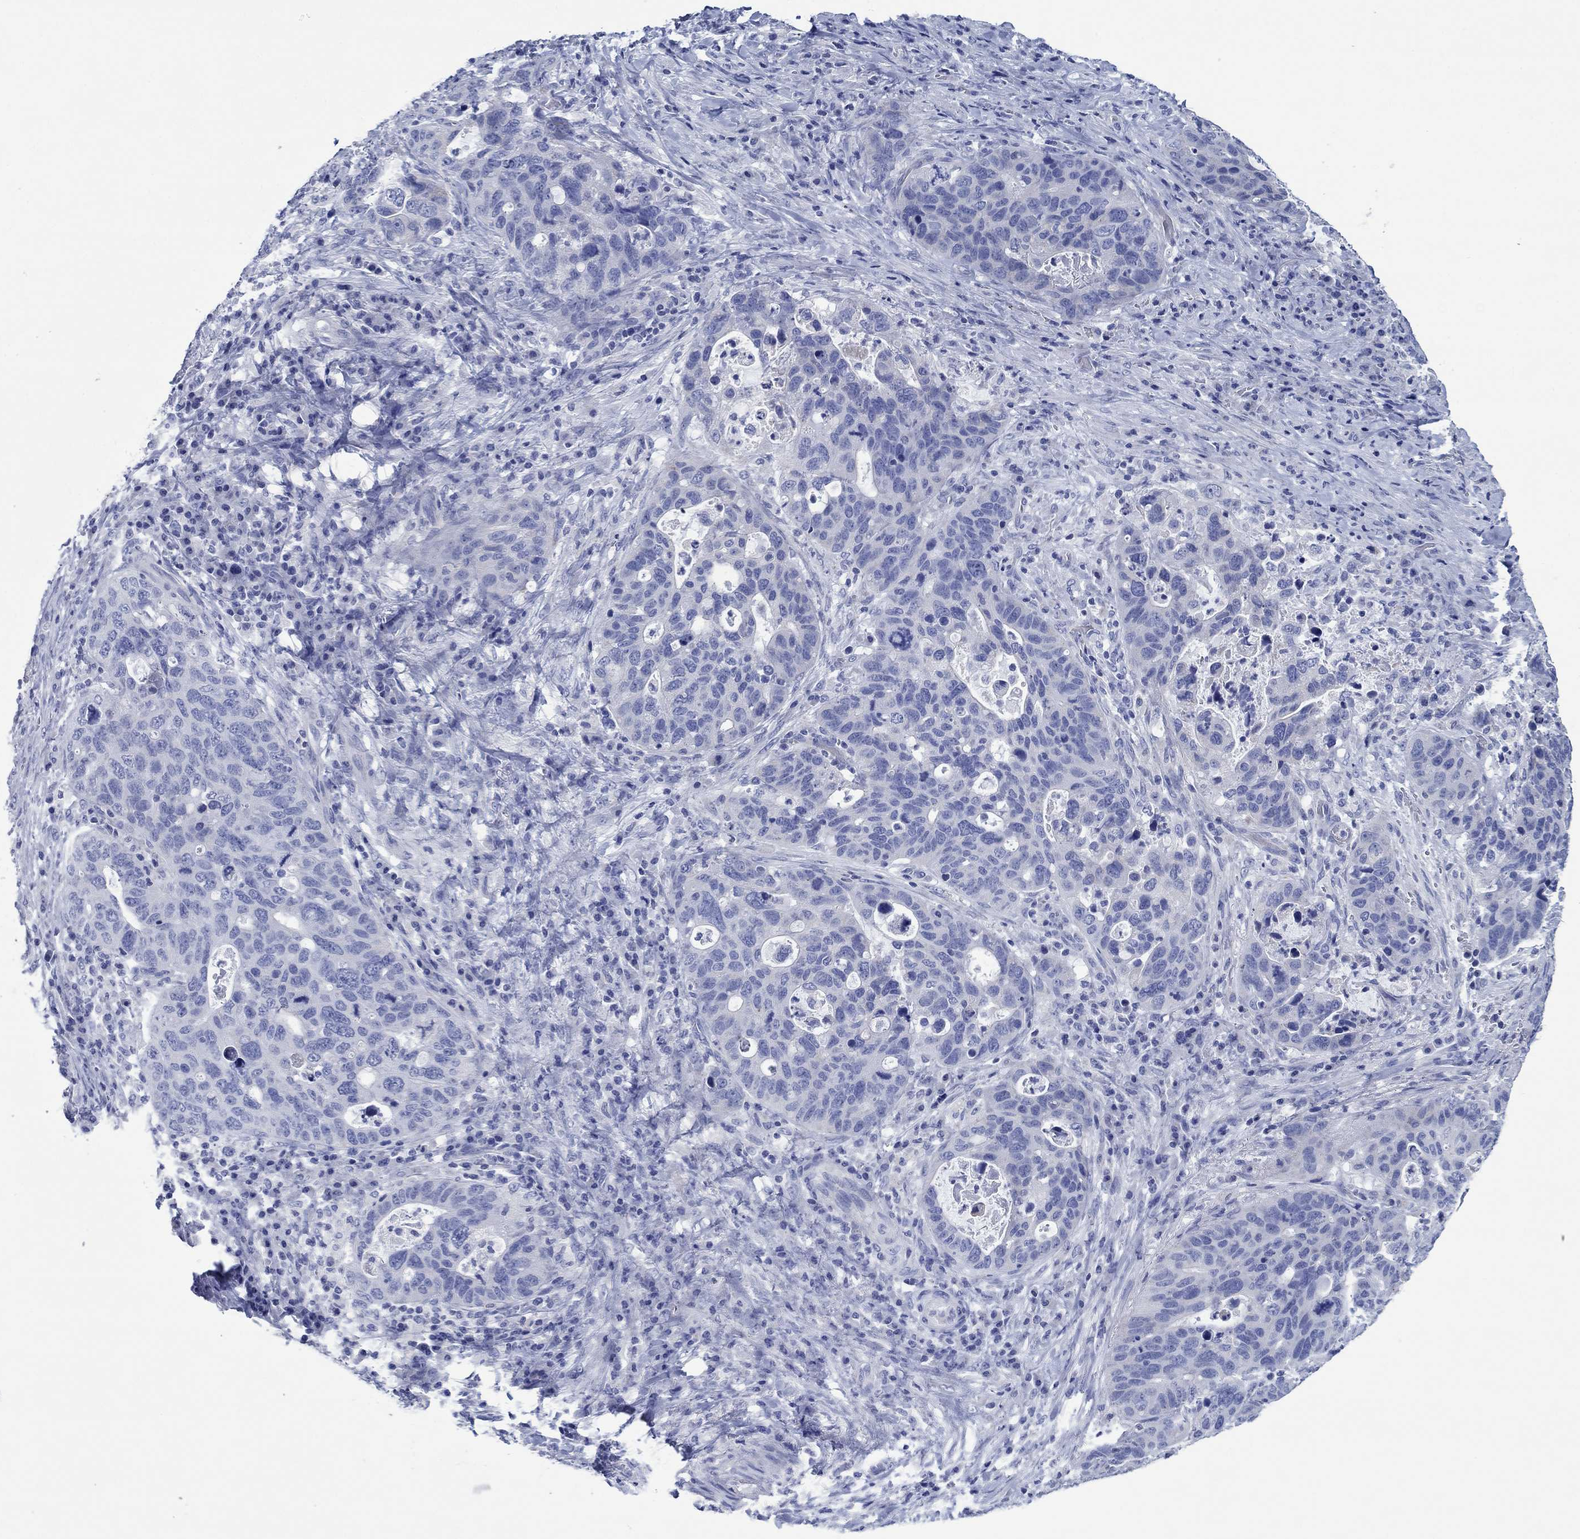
{"staining": {"intensity": "negative", "quantity": "none", "location": "none"}, "tissue": "stomach cancer", "cell_type": "Tumor cells", "image_type": "cancer", "snomed": [{"axis": "morphology", "description": "Adenocarcinoma, NOS"}, {"axis": "topography", "description": "Stomach"}], "caption": "This is a histopathology image of IHC staining of stomach cancer (adenocarcinoma), which shows no staining in tumor cells.", "gene": "HCRT", "patient": {"sex": "male", "age": 54}}